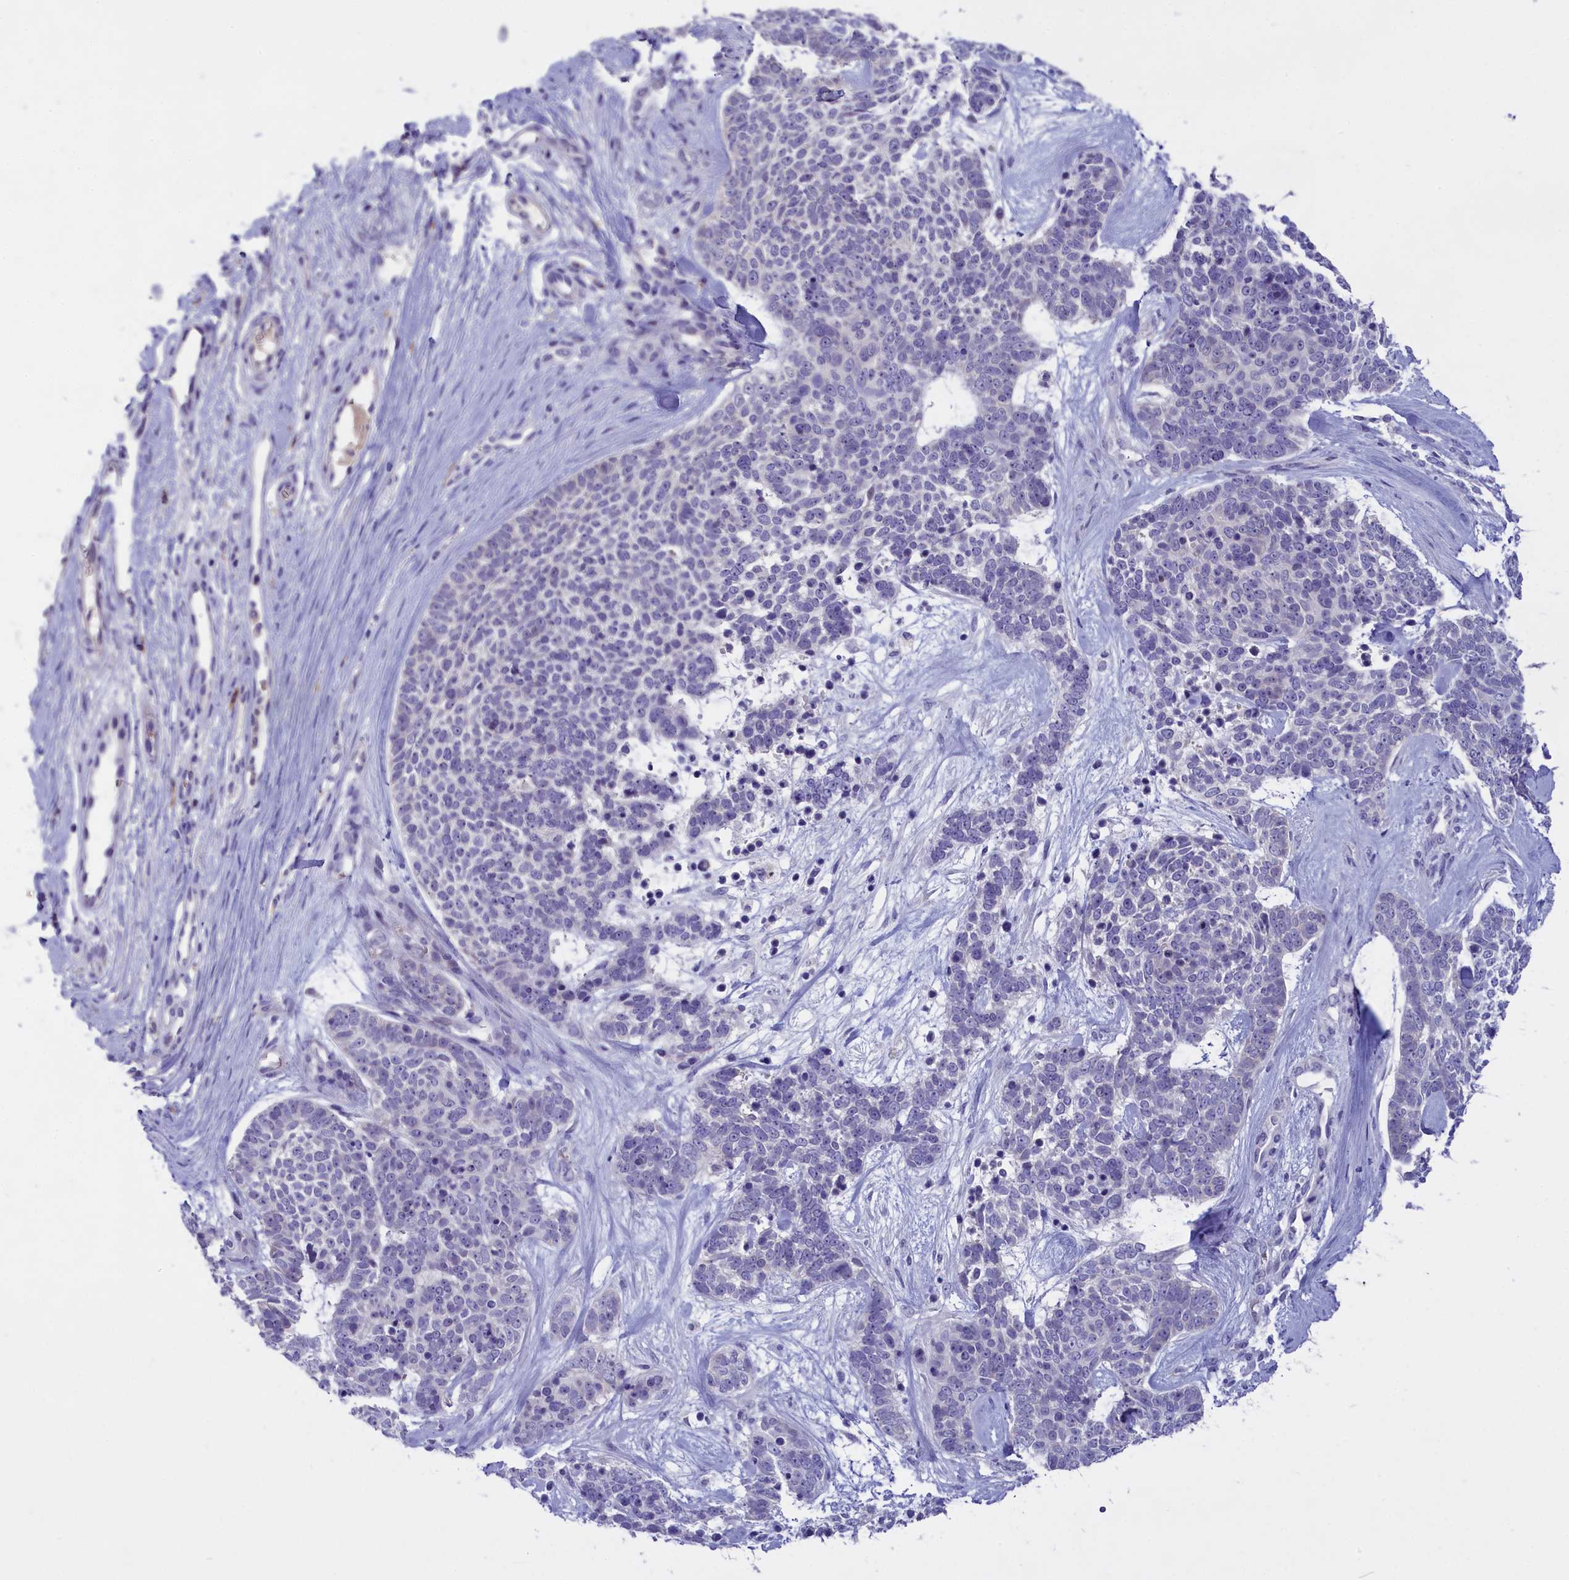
{"staining": {"intensity": "negative", "quantity": "none", "location": "none"}, "tissue": "skin cancer", "cell_type": "Tumor cells", "image_type": "cancer", "snomed": [{"axis": "morphology", "description": "Basal cell carcinoma"}, {"axis": "topography", "description": "Skin"}], "caption": "The image reveals no significant expression in tumor cells of skin cancer.", "gene": "ENPP6", "patient": {"sex": "female", "age": 81}}